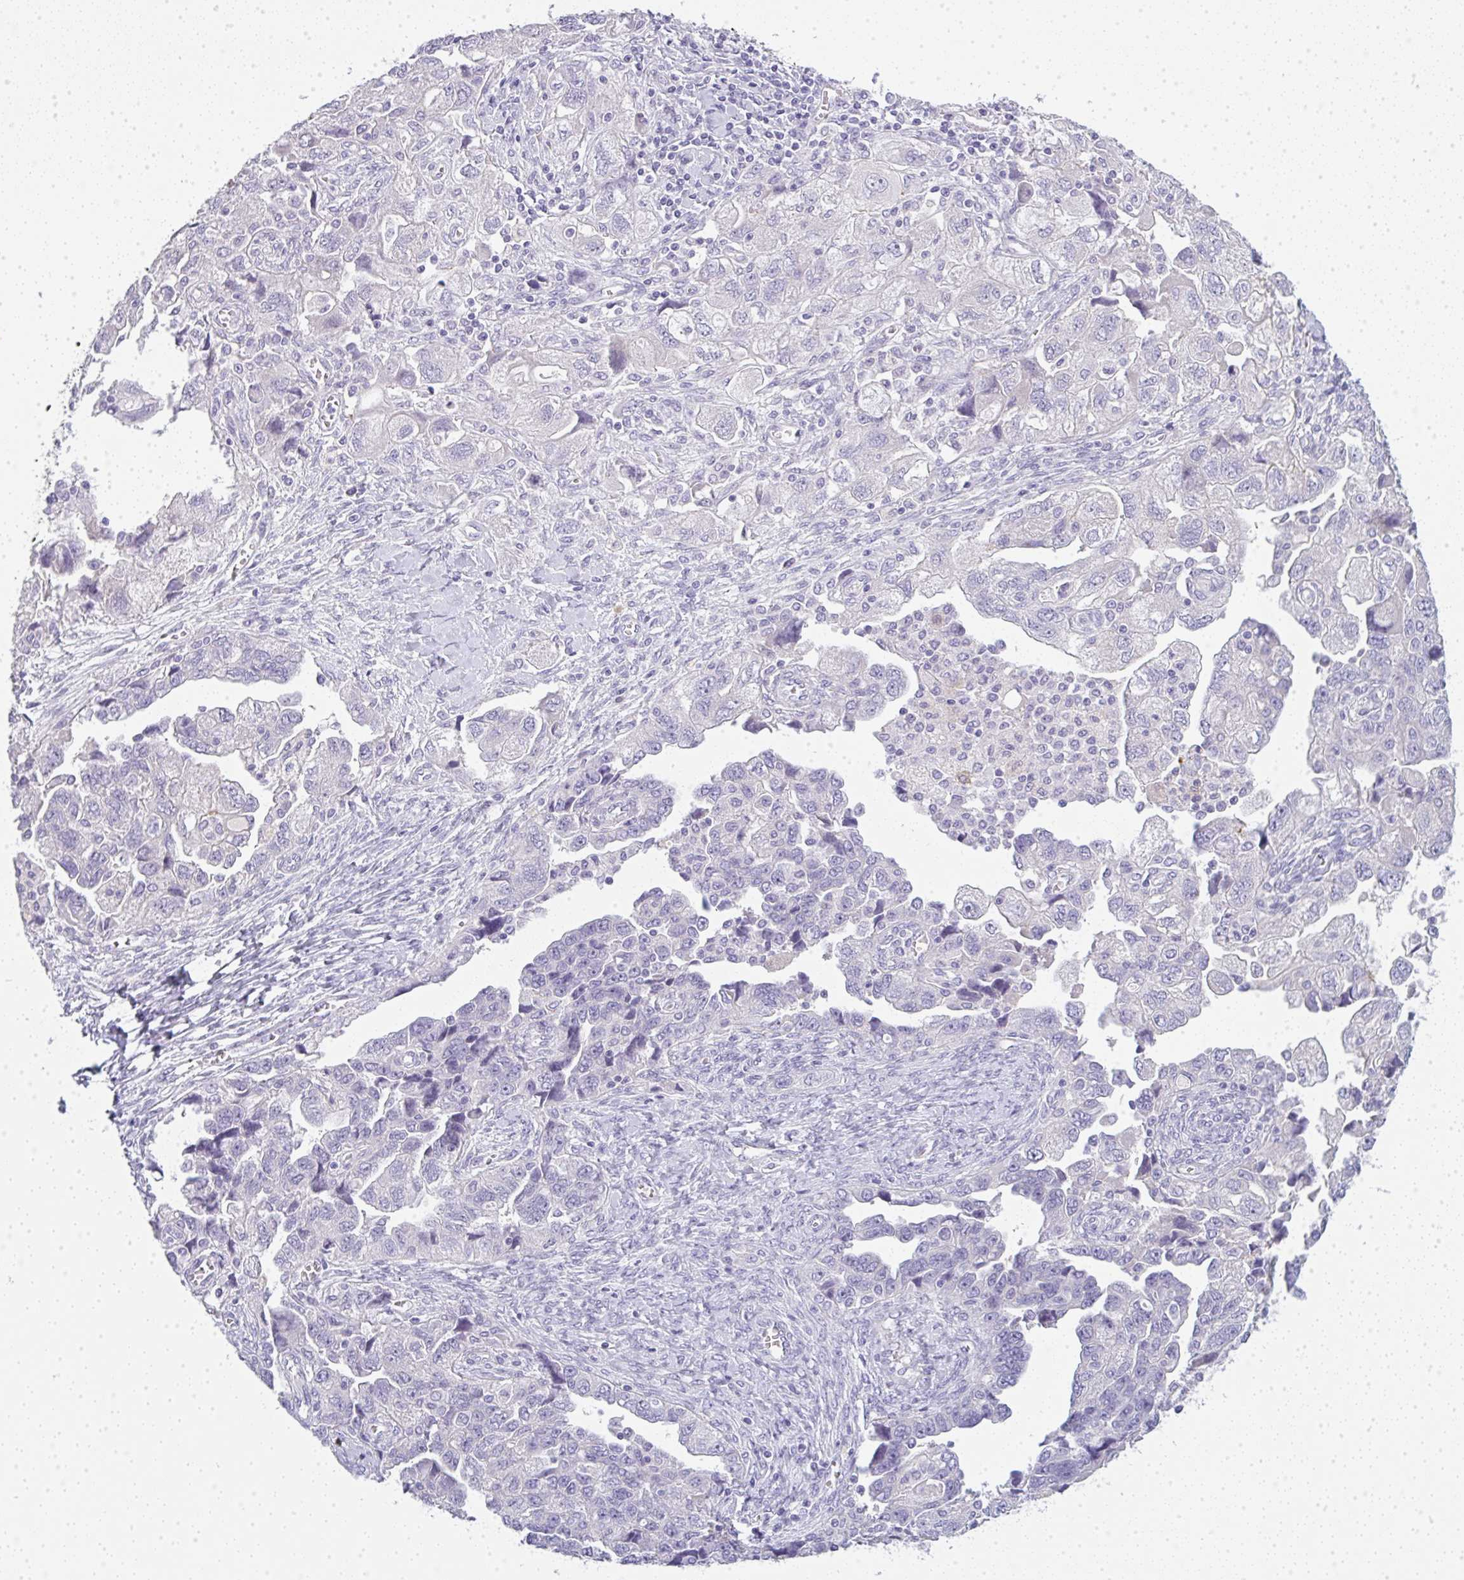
{"staining": {"intensity": "negative", "quantity": "none", "location": "none"}, "tissue": "ovarian cancer", "cell_type": "Tumor cells", "image_type": "cancer", "snomed": [{"axis": "morphology", "description": "Carcinoma, NOS"}, {"axis": "morphology", "description": "Cystadenocarcinoma, serous, NOS"}, {"axis": "topography", "description": "Ovary"}], "caption": "There is no significant staining in tumor cells of ovarian cancer (carcinoma).", "gene": "LPAR4", "patient": {"sex": "female", "age": 69}}